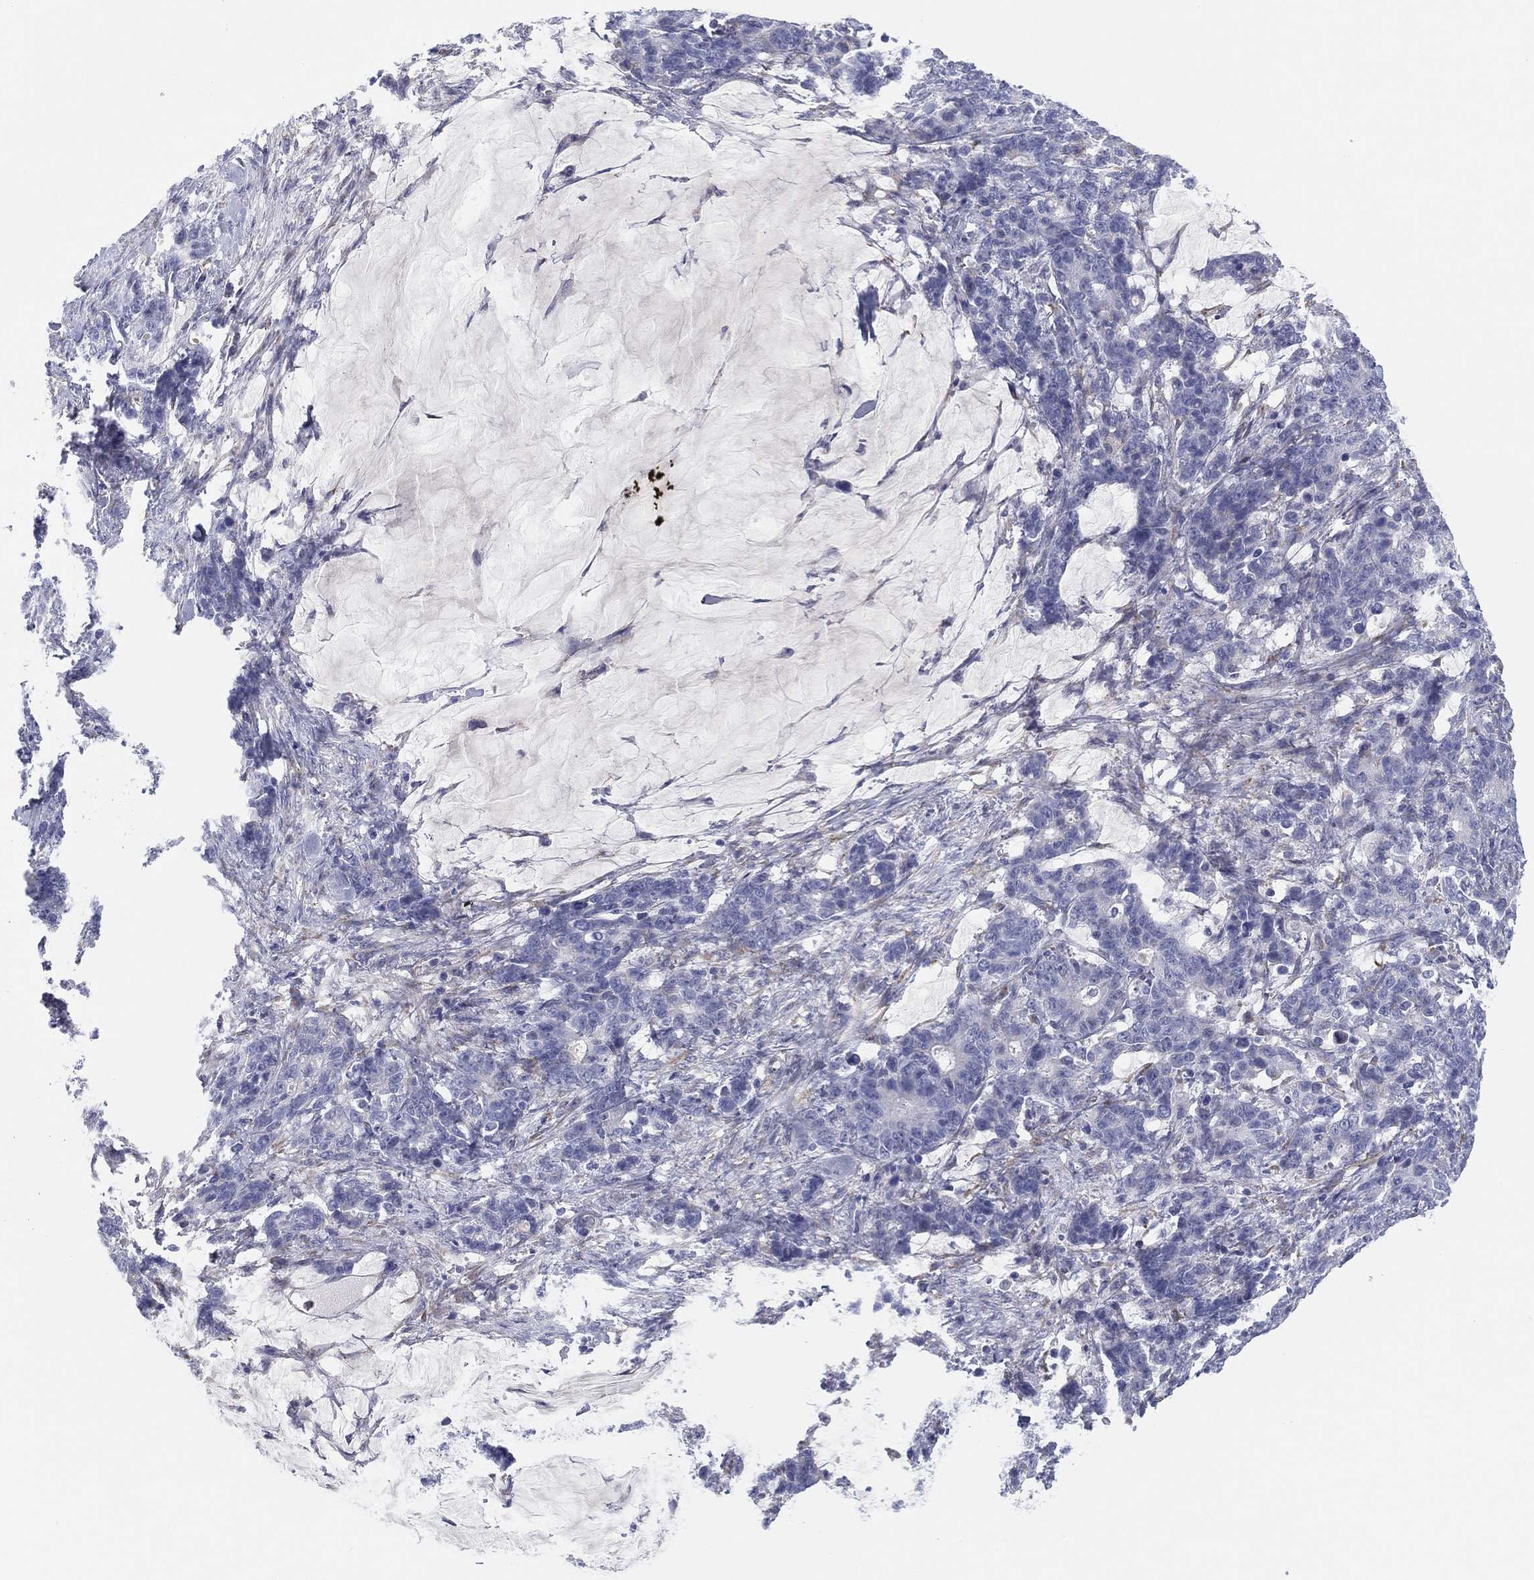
{"staining": {"intensity": "negative", "quantity": "none", "location": "none"}, "tissue": "stomach cancer", "cell_type": "Tumor cells", "image_type": "cancer", "snomed": [{"axis": "morphology", "description": "Normal tissue, NOS"}, {"axis": "morphology", "description": "Adenocarcinoma, NOS"}, {"axis": "topography", "description": "Stomach"}], "caption": "An image of stomach adenocarcinoma stained for a protein demonstrates no brown staining in tumor cells.", "gene": "MLF1", "patient": {"sex": "female", "age": 64}}